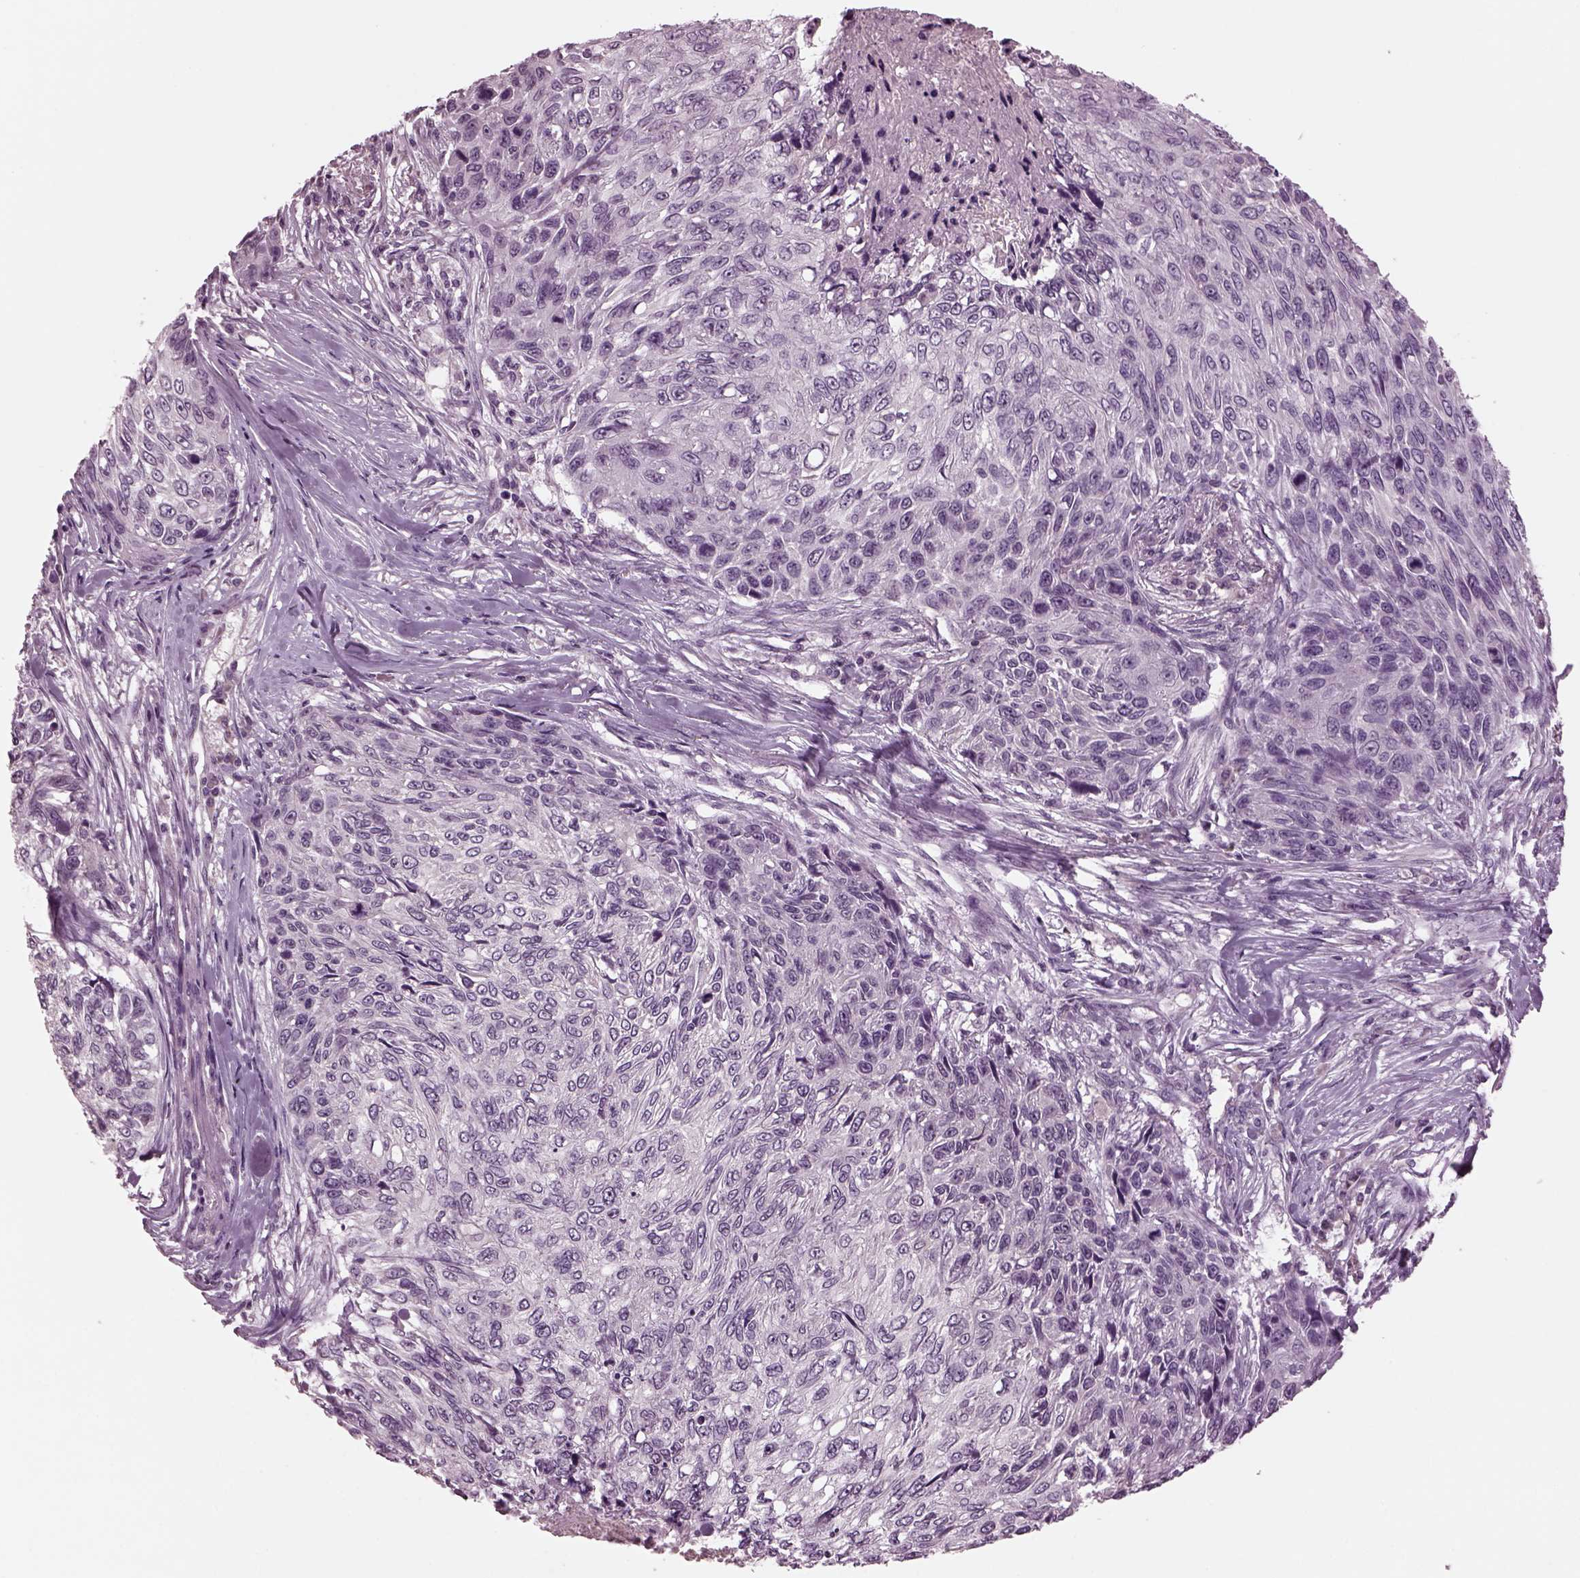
{"staining": {"intensity": "negative", "quantity": "none", "location": "none"}, "tissue": "skin cancer", "cell_type": "Tumor cells", "image_type": "cancer", "snomed": [{"axis": "morphology", "description": "Squamous cell carcinoma, NOS"}, {"axis": "topography", "description": "Skin"}], "caption": "Immunohistochemistry of skin cancer (squamous cell carcinoma) displays no expression in tumor cells.", "gene": "CLCN4", "patient": {"sex": "male", "age": 92}}